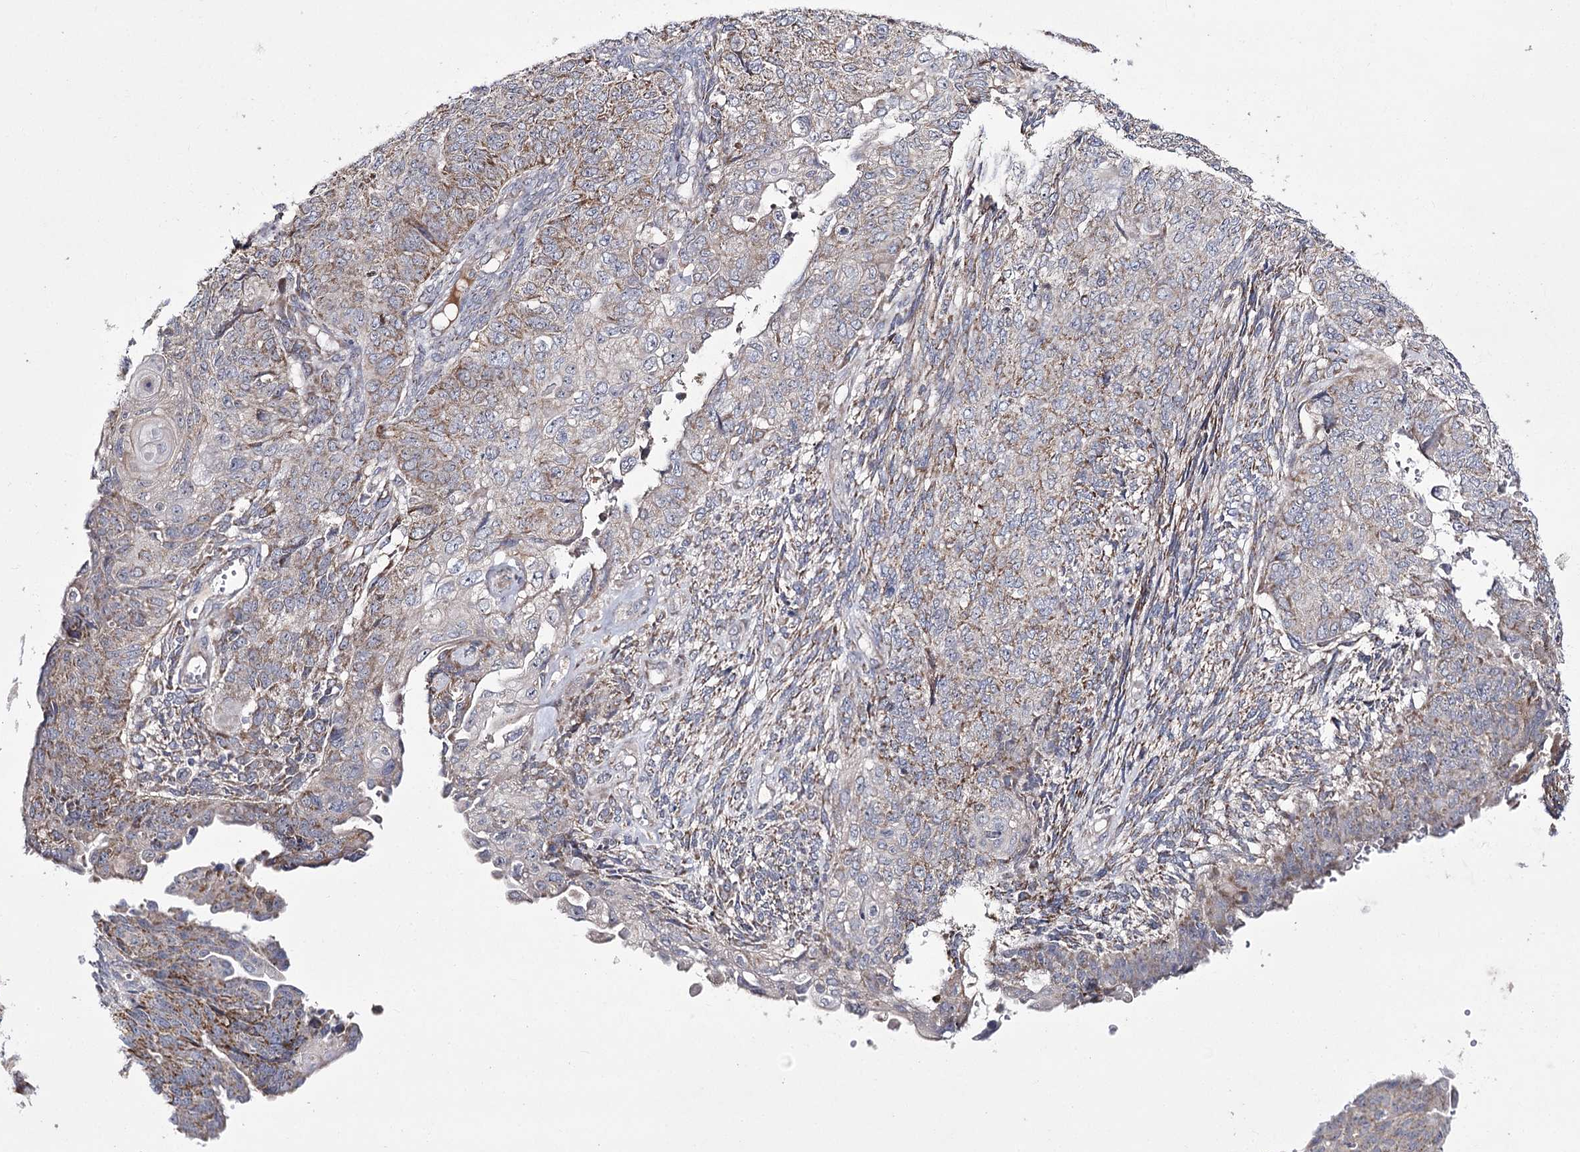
{"staining": {"intensity": "weak", "quantity": ">75%", "location": "cytoplasmic/membranous"}, "tissue": "endometrial cancer", "cell_type": "Tumor cells", "image_type": "cancer", "snomed": [{"axis": "morphology", "description": "Adenocarcinoma, NOS"}, {"axis": "topography", "description": "Endometrium"}], "caption": "Weak cytoplasmic/membranous positivity is appreciated in about >75% of tumor cells in endometrial cancer (adenocarcinoma).", "gene": "NADK2", "patient": {"sex": "female", "age": 32}}